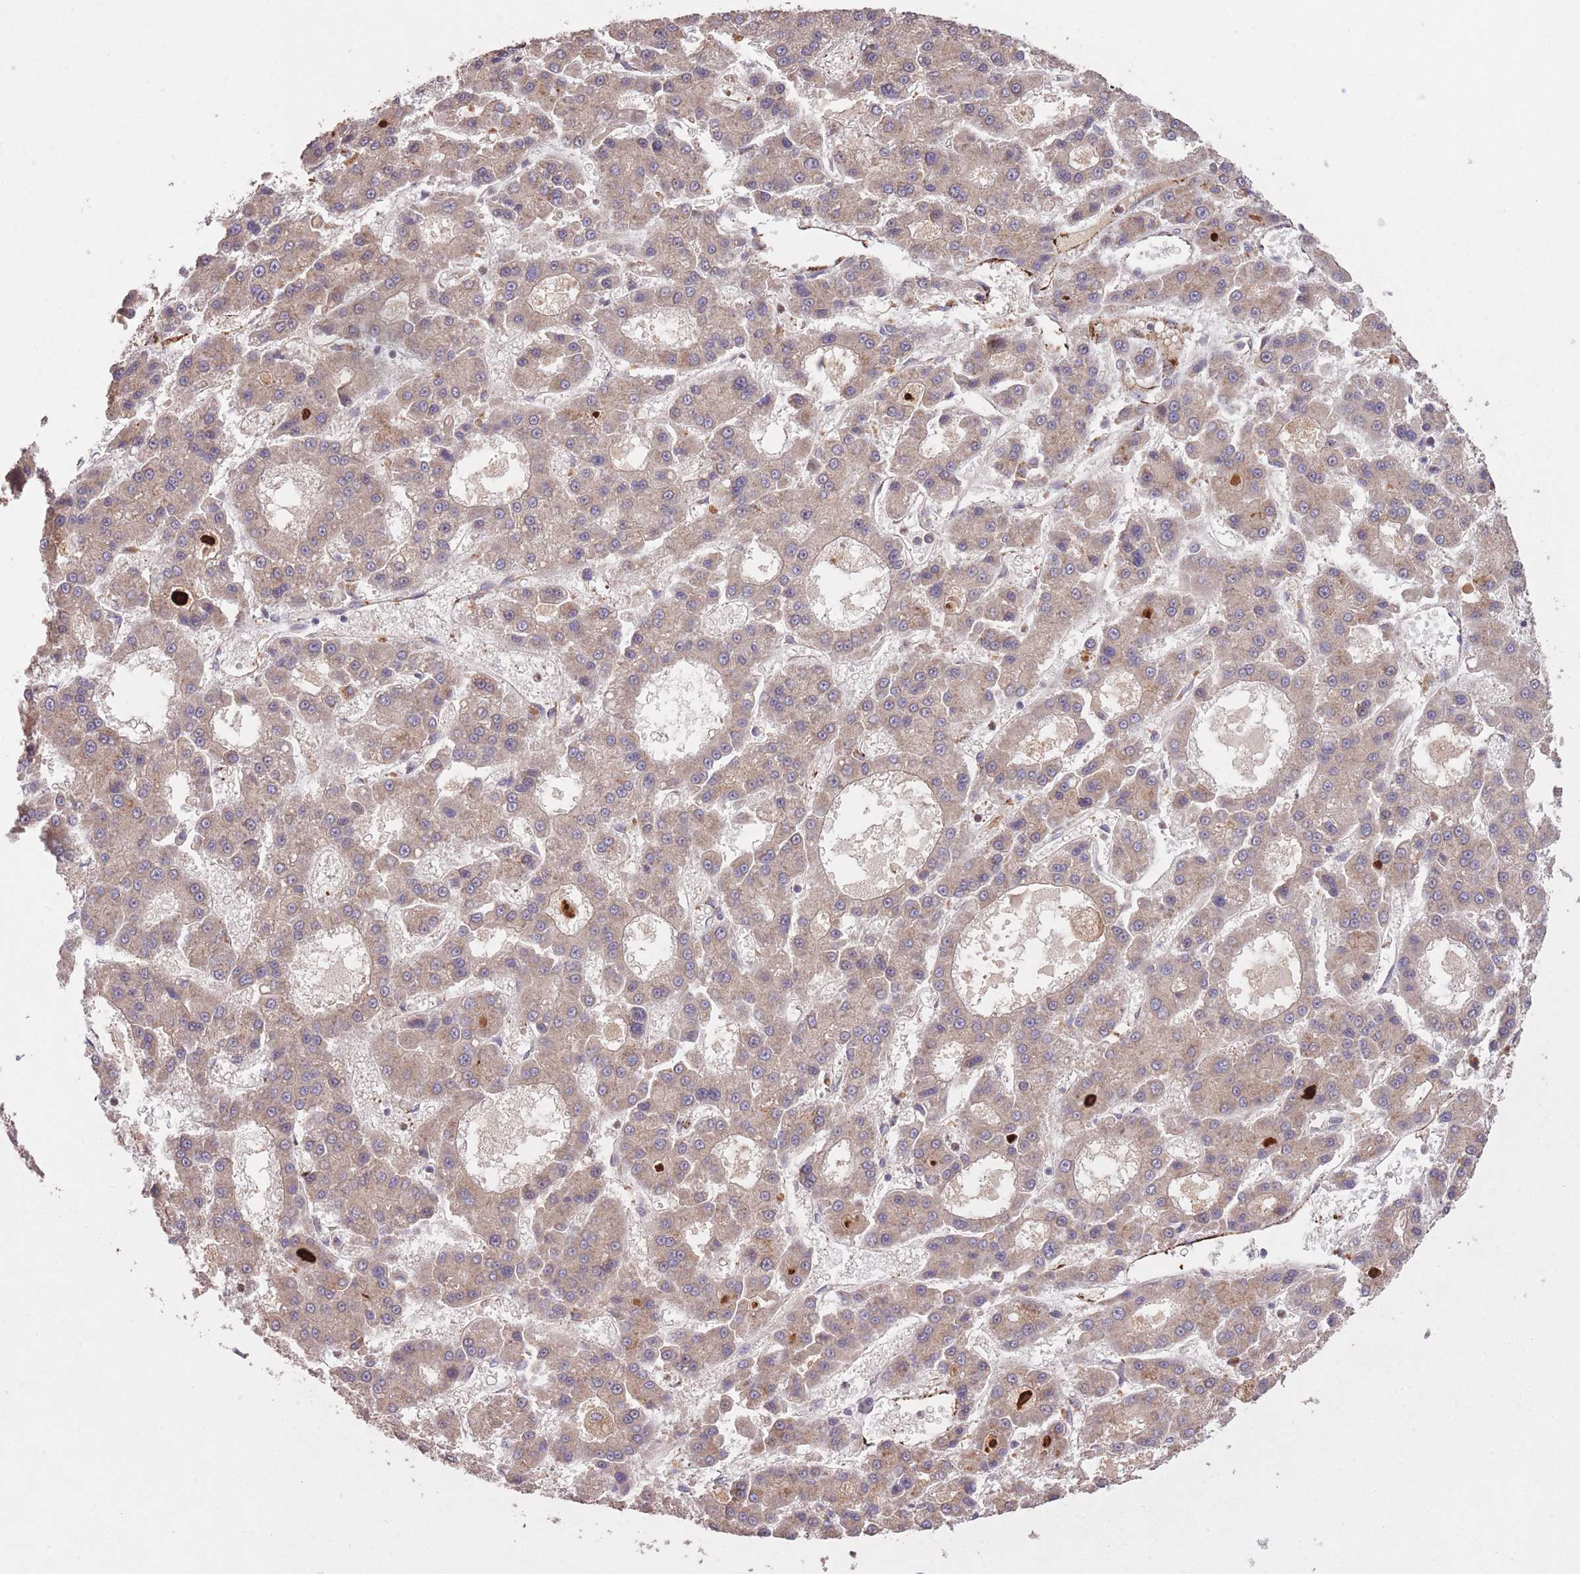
{"staining": {"intensity": "weak", "quantity": ">75%", "location": "cytoplasmic/membranous"}, "tissue": "liver cancer", "cell_type": "Tumor cells", "image_type": "cancer", "snomed": [{"axis": "morphology", "description": "Carcinoma, Hepatocellular, NOS"}, {"axis": "topography", "description": "Liver"}], "caption": "Tumor cells demonstrate low levels of weak cytoplasmic/membranous positivity in about >75% of cells in liver cancer.", "gene": "CISH", "patient": {"sex": "male", "age": 70}}